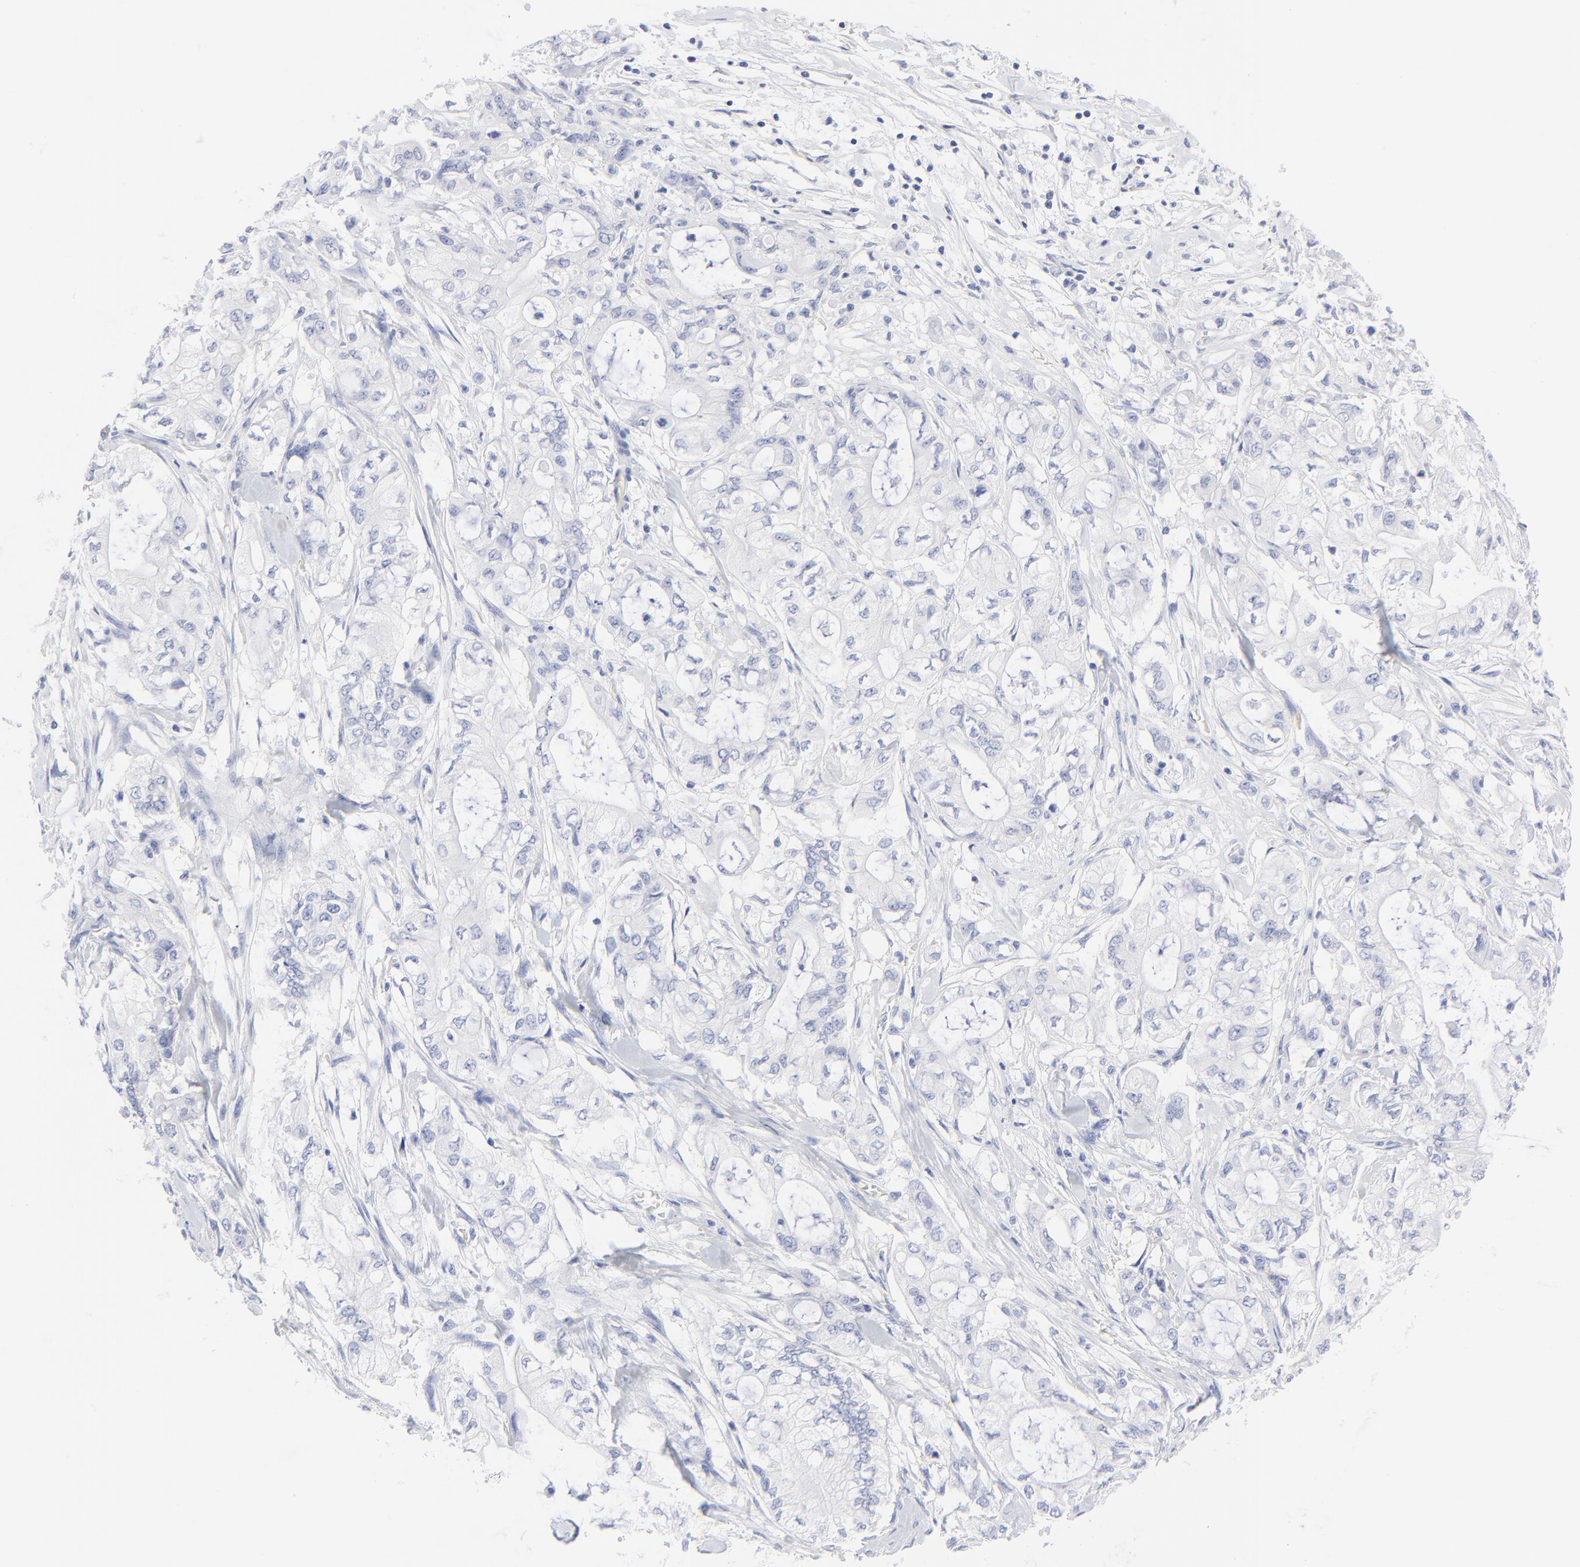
{"staining": {"intensity": "negative", "quantity": "none", "location": "none"}, "tissue": "pancreatic cancer", "cell_type": "Tumor cells", "image_type": "cancer", "snomed": [{"axis": "morphology", "description": "Adenocarcinoma, NOS"}, {"axis": "topography", "description": "Pancreas"}], "caption": "DAB (3,3'-diaminobenzidine) immunohistochemical staining of pancreatic adenocarcinoma exhibits no significant positivity in tumor cells.", "gene": "PSD3", "patient": {"sex": "male", "age": 79}}